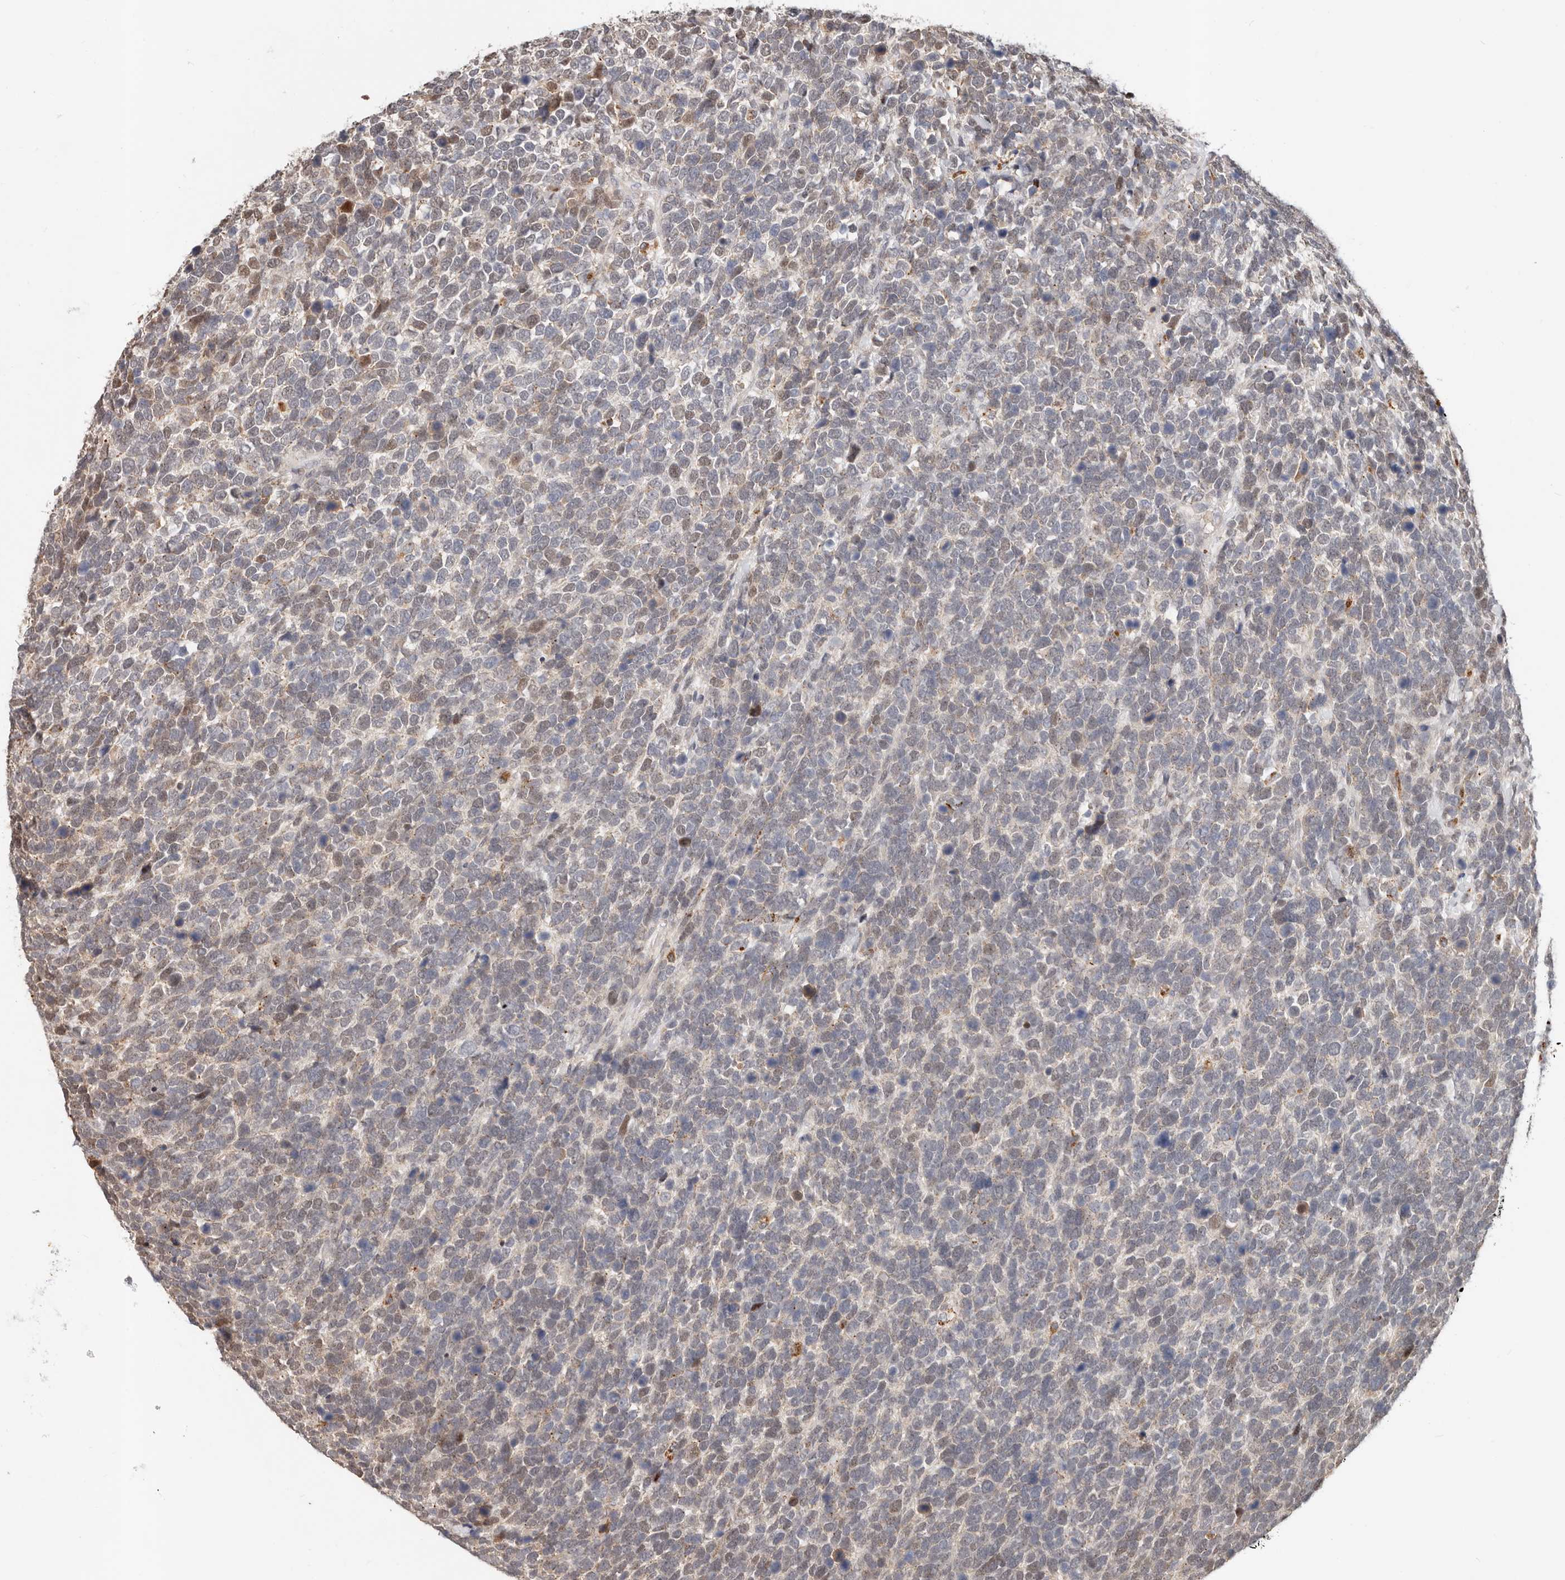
{"staining": {"intensity": "weak", "quantity": "<25%", "location": "nuclear"}, "tissue": "urothelial cancer", "cell_type": "Tumor cells", "image_type": "cancer", "snomed": [{"axis": "morphology", "description": "Urothelial carcinoma, High grade"}, {"axis": "topography", "description": "Urinary bladder"}], "caption": "Urothelial cancer was stained to show a protein in brown. There is no significant positivity in tumor cells.", "gene": "ZRANB1", "patient": {"sex": "female", "age": 80}}